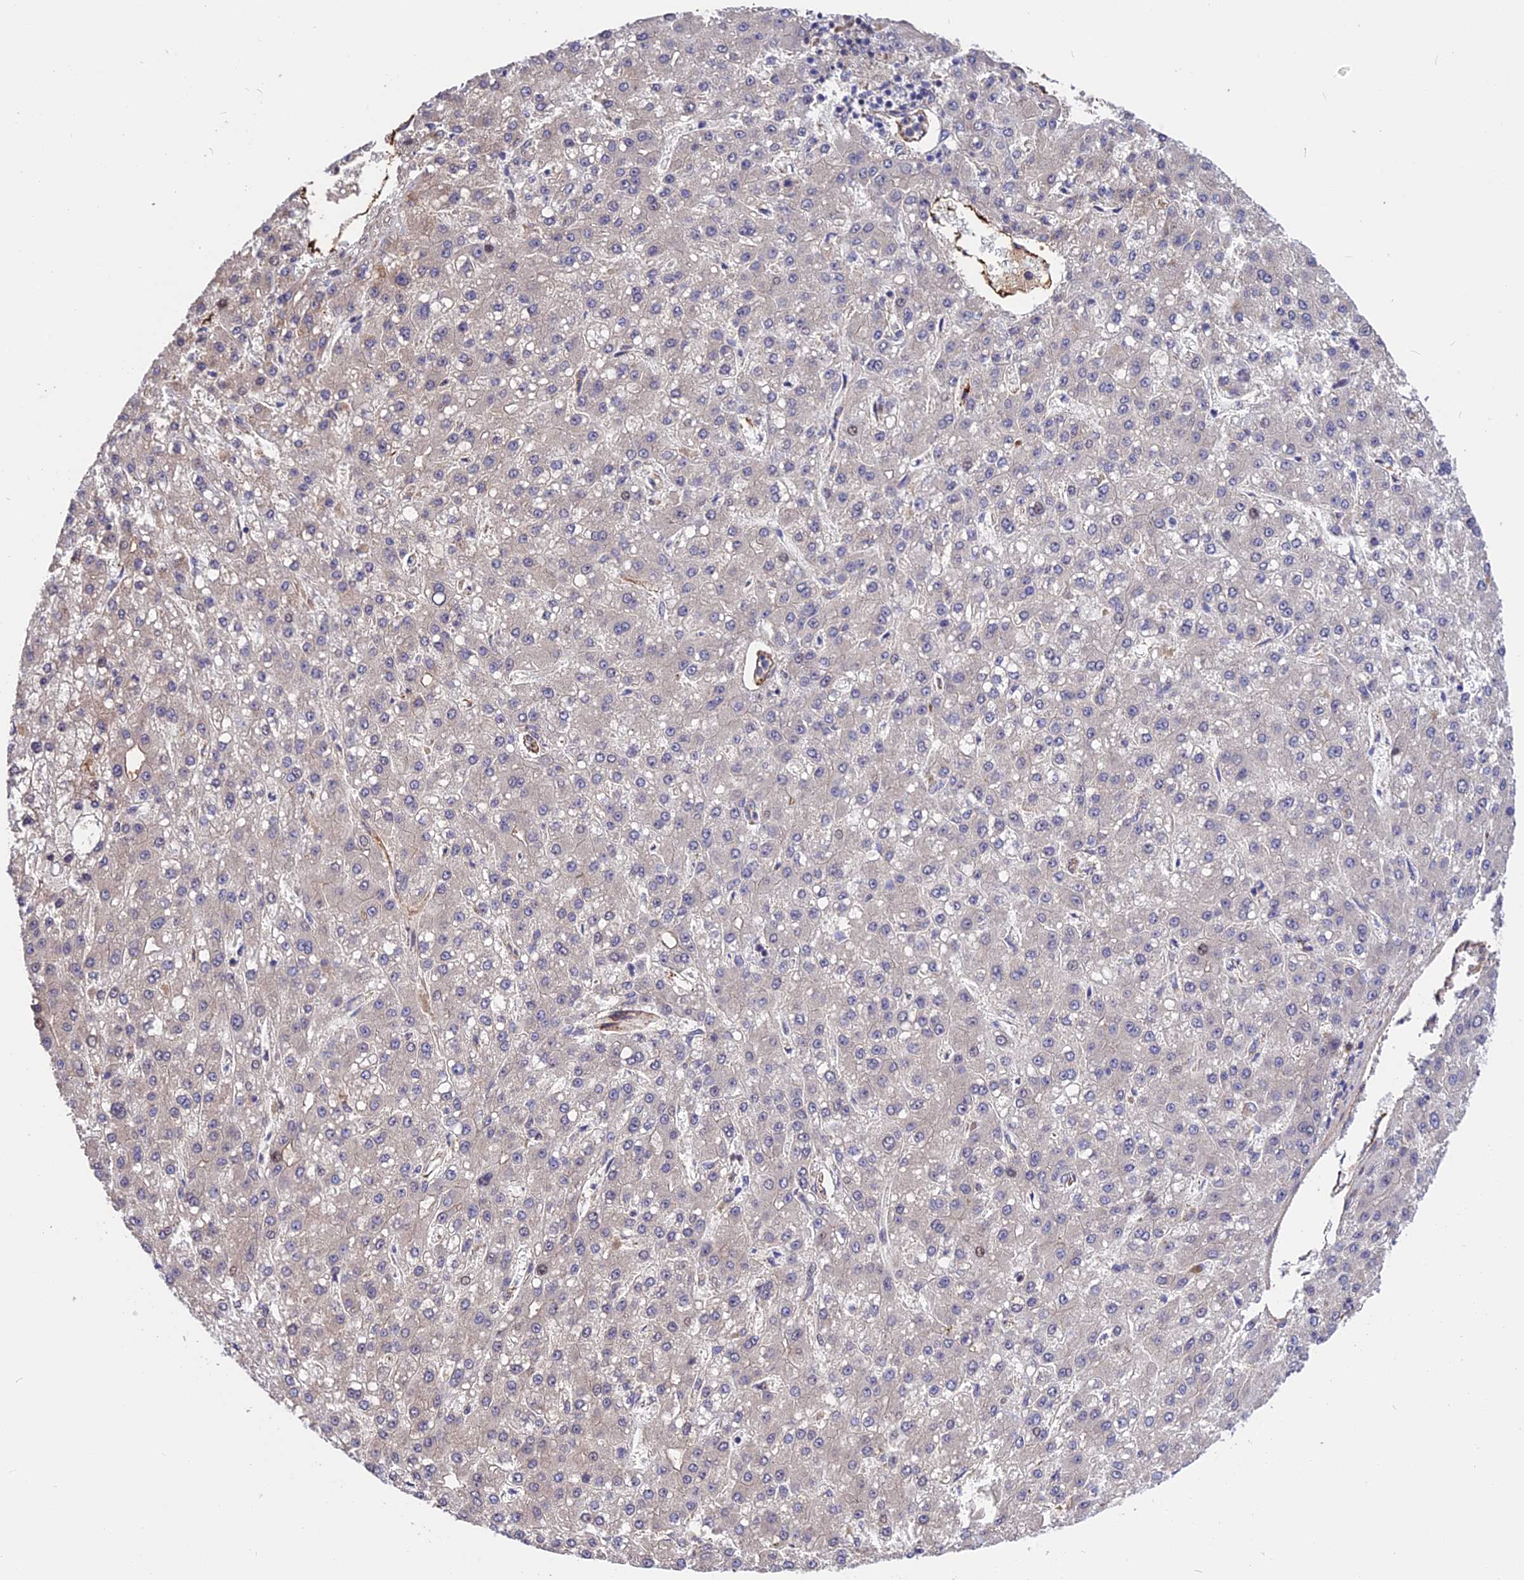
{"staining": {"intensity": "negative", "quantity": "none", "location": "none"}, "tissue": "liver cancer", "cell_type": "Tumor cells", "image_type": "cancer", "snomed": [{"axis": "morphology", "description": "Carcinoma, Hepatocellular, NOS"}, {"axis": "topography", "description": "Liver"}], "caption": "An image of liver hepatocellular carcinoma stained for a protein exhibits no brown staining in tumor cells.", "gene": "MFSD2A", "patient": {"sex": "male", "age": 67}}